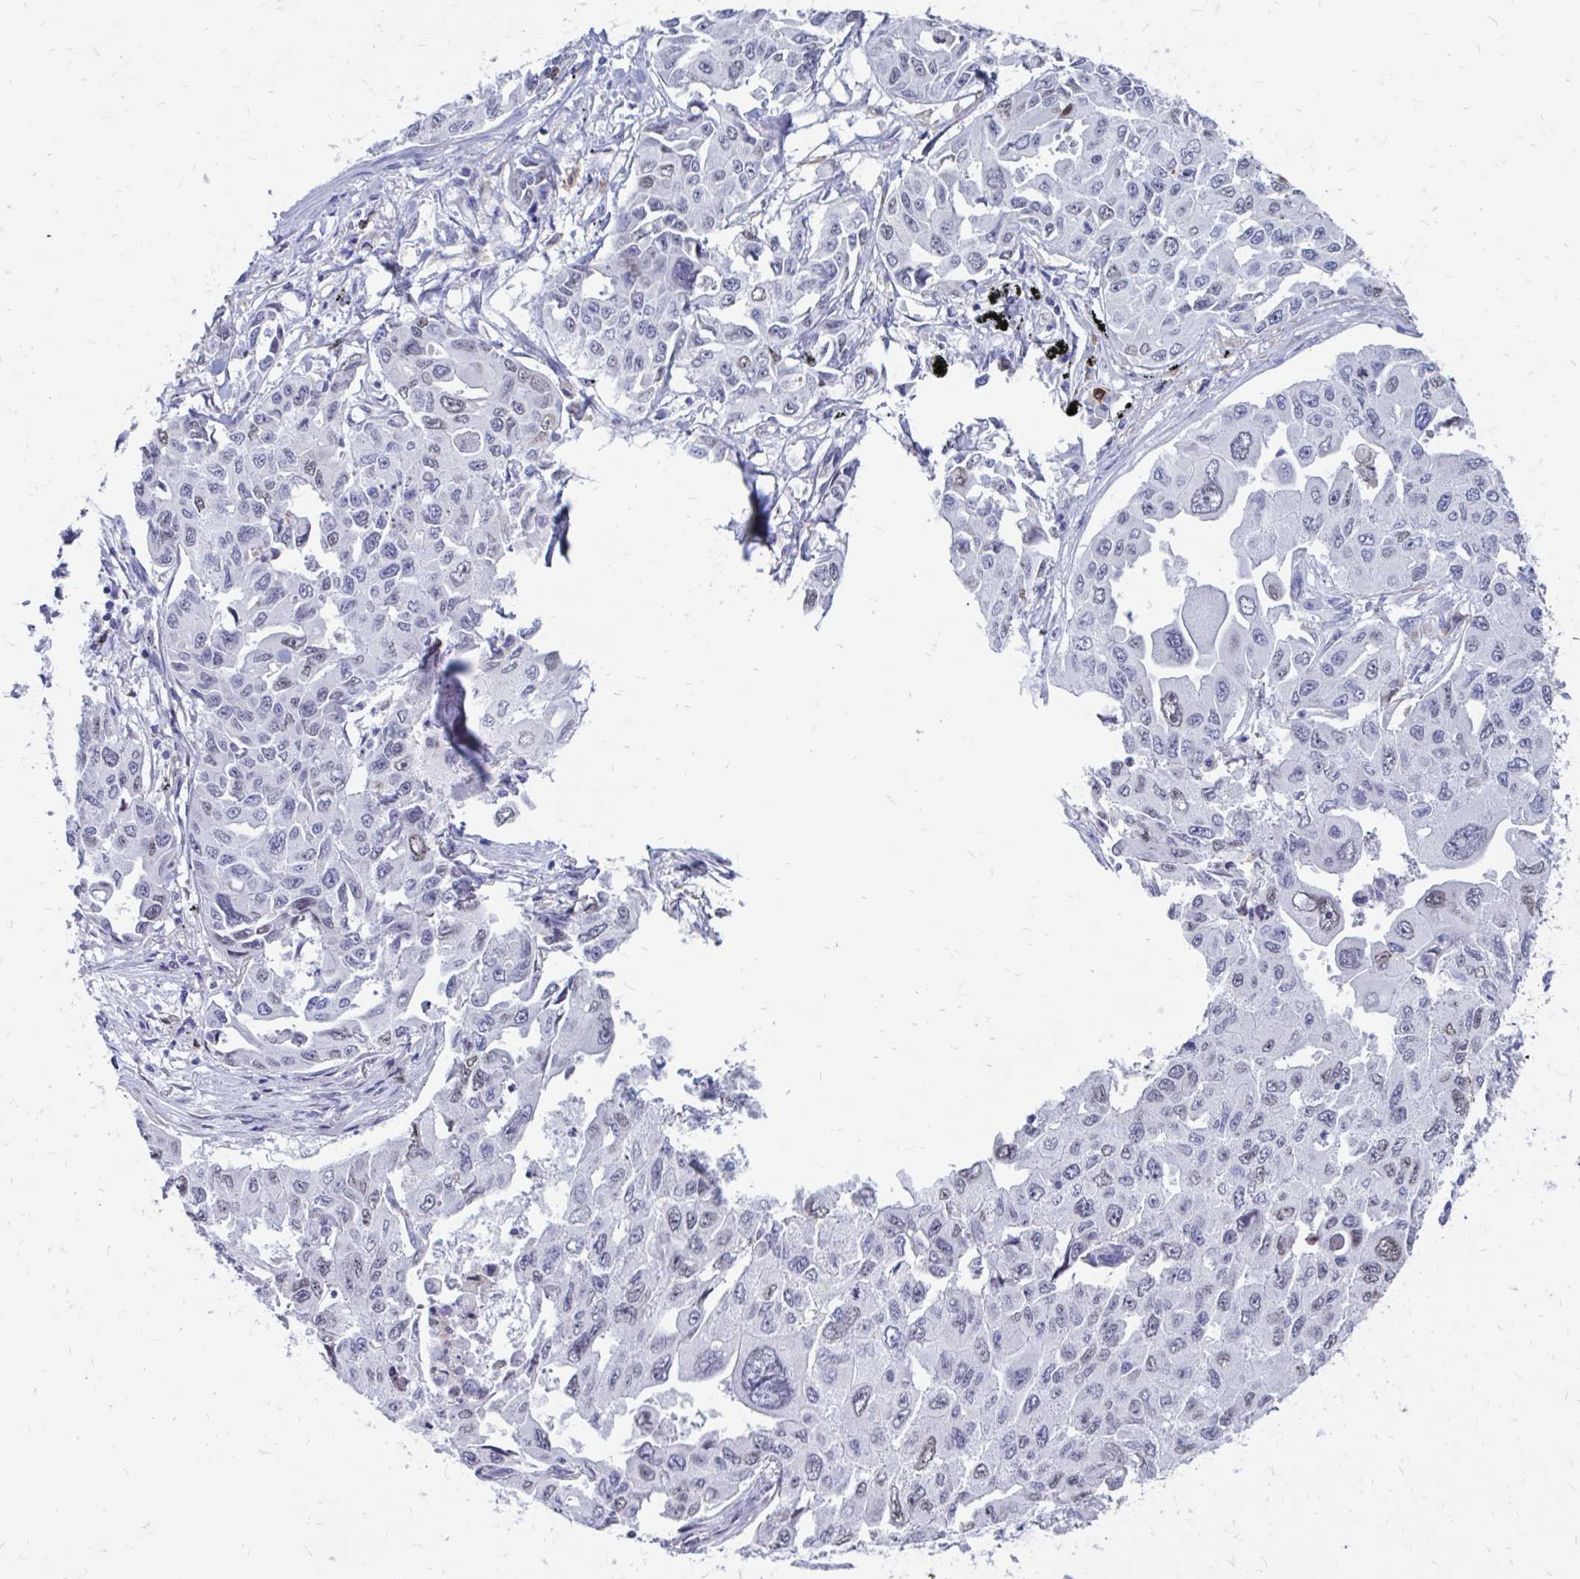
{"staining": {"intensity": "negative", "quantity": "none", "location": "none"}, "tissue": "lung cancer", "cell_type": "Tumor cells", "image_type": "cancer", "snomed": [{"axis": "morphology", "description": "Adenocarcinoma, NOS"}, {"axis": "topography", "description": "Lung"}], "caption": "The histopathology image demonstrates no staining of tumor cells in lung adenocarcinoma. The staining was performed using DAB (3,3'-diaminobenzidine) to visualize the protein expression in brown, while the nuclei were stained in blue with hematoxylin (Magnification: 20x).", "gene": "IGSF5", "patient": {"sex": "male", "age": 64}}